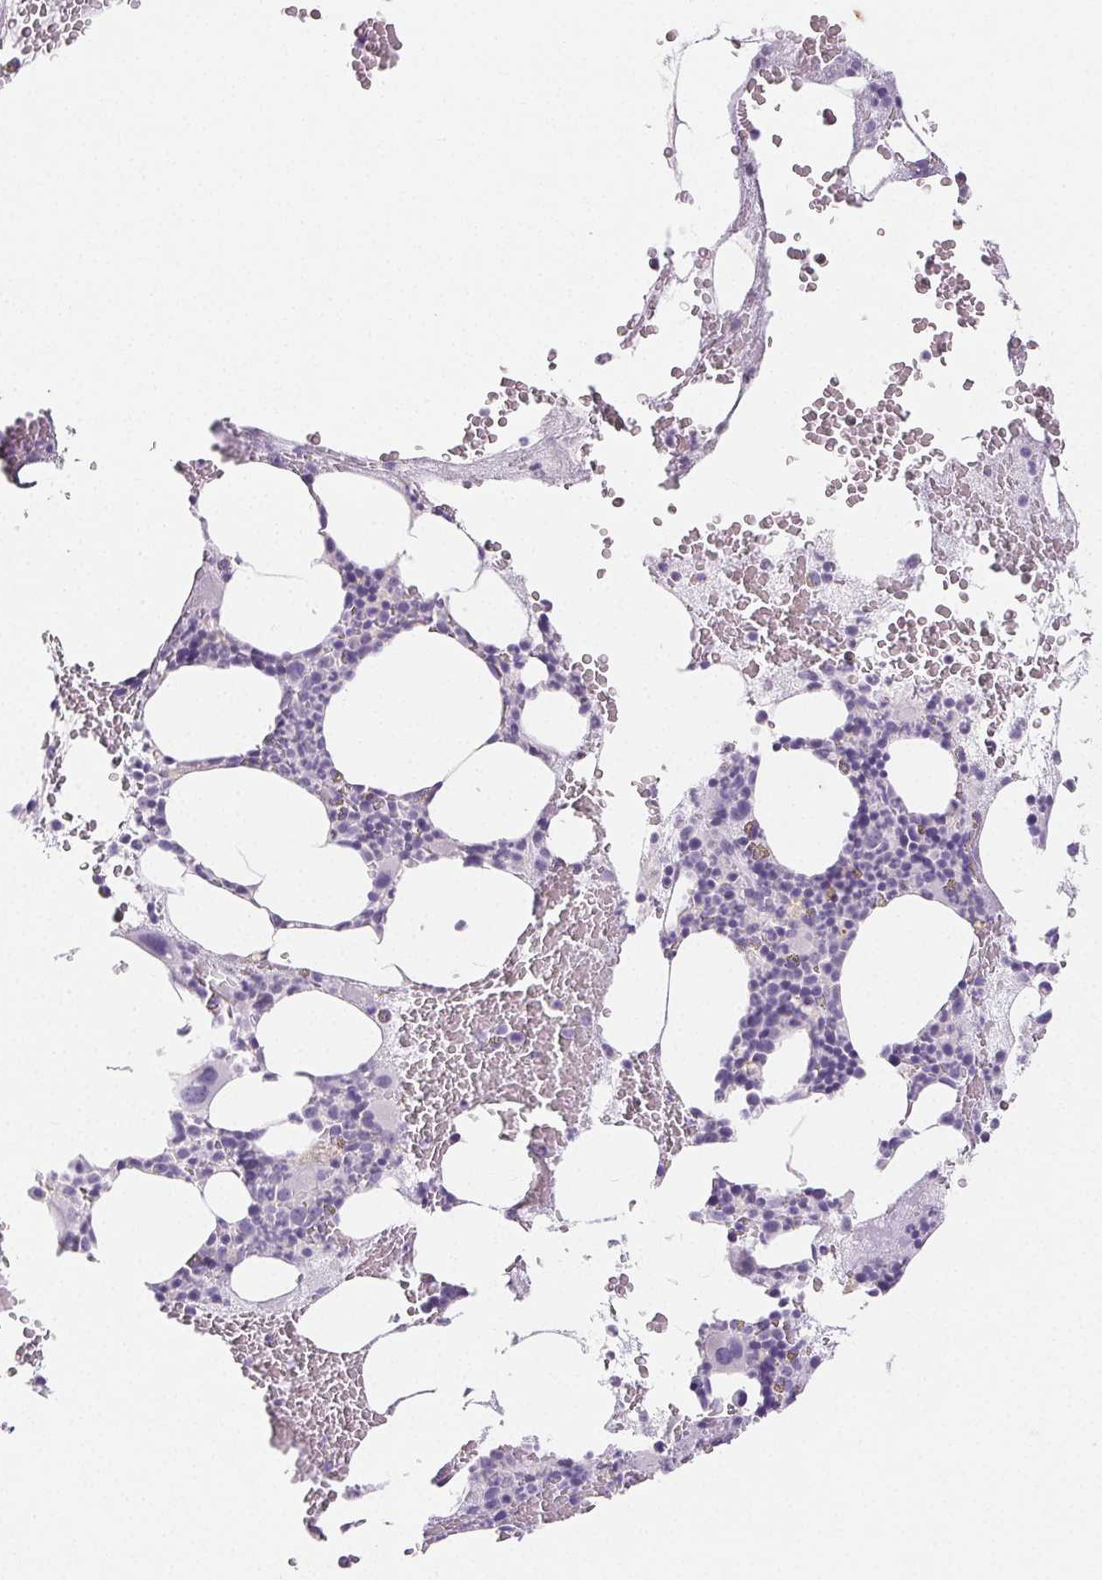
{"staining": {"intensity": "negative", "quantity": "none", "location": "none"}, "tissue": "bone marrow", "cell_type": "Hematopoietic cells", "image_type": "normal", "snomed": [{"axis": "morphology", "description": "Normal tissue, NOS"}, {"axis": "topography", "description": "Bone marrow"}], "caption": "IHC of benign bone marrow demonstrates no expression in hematopoietic cells.", "gene": "PI3", "patient": {"sex": "male", "age": 89}}